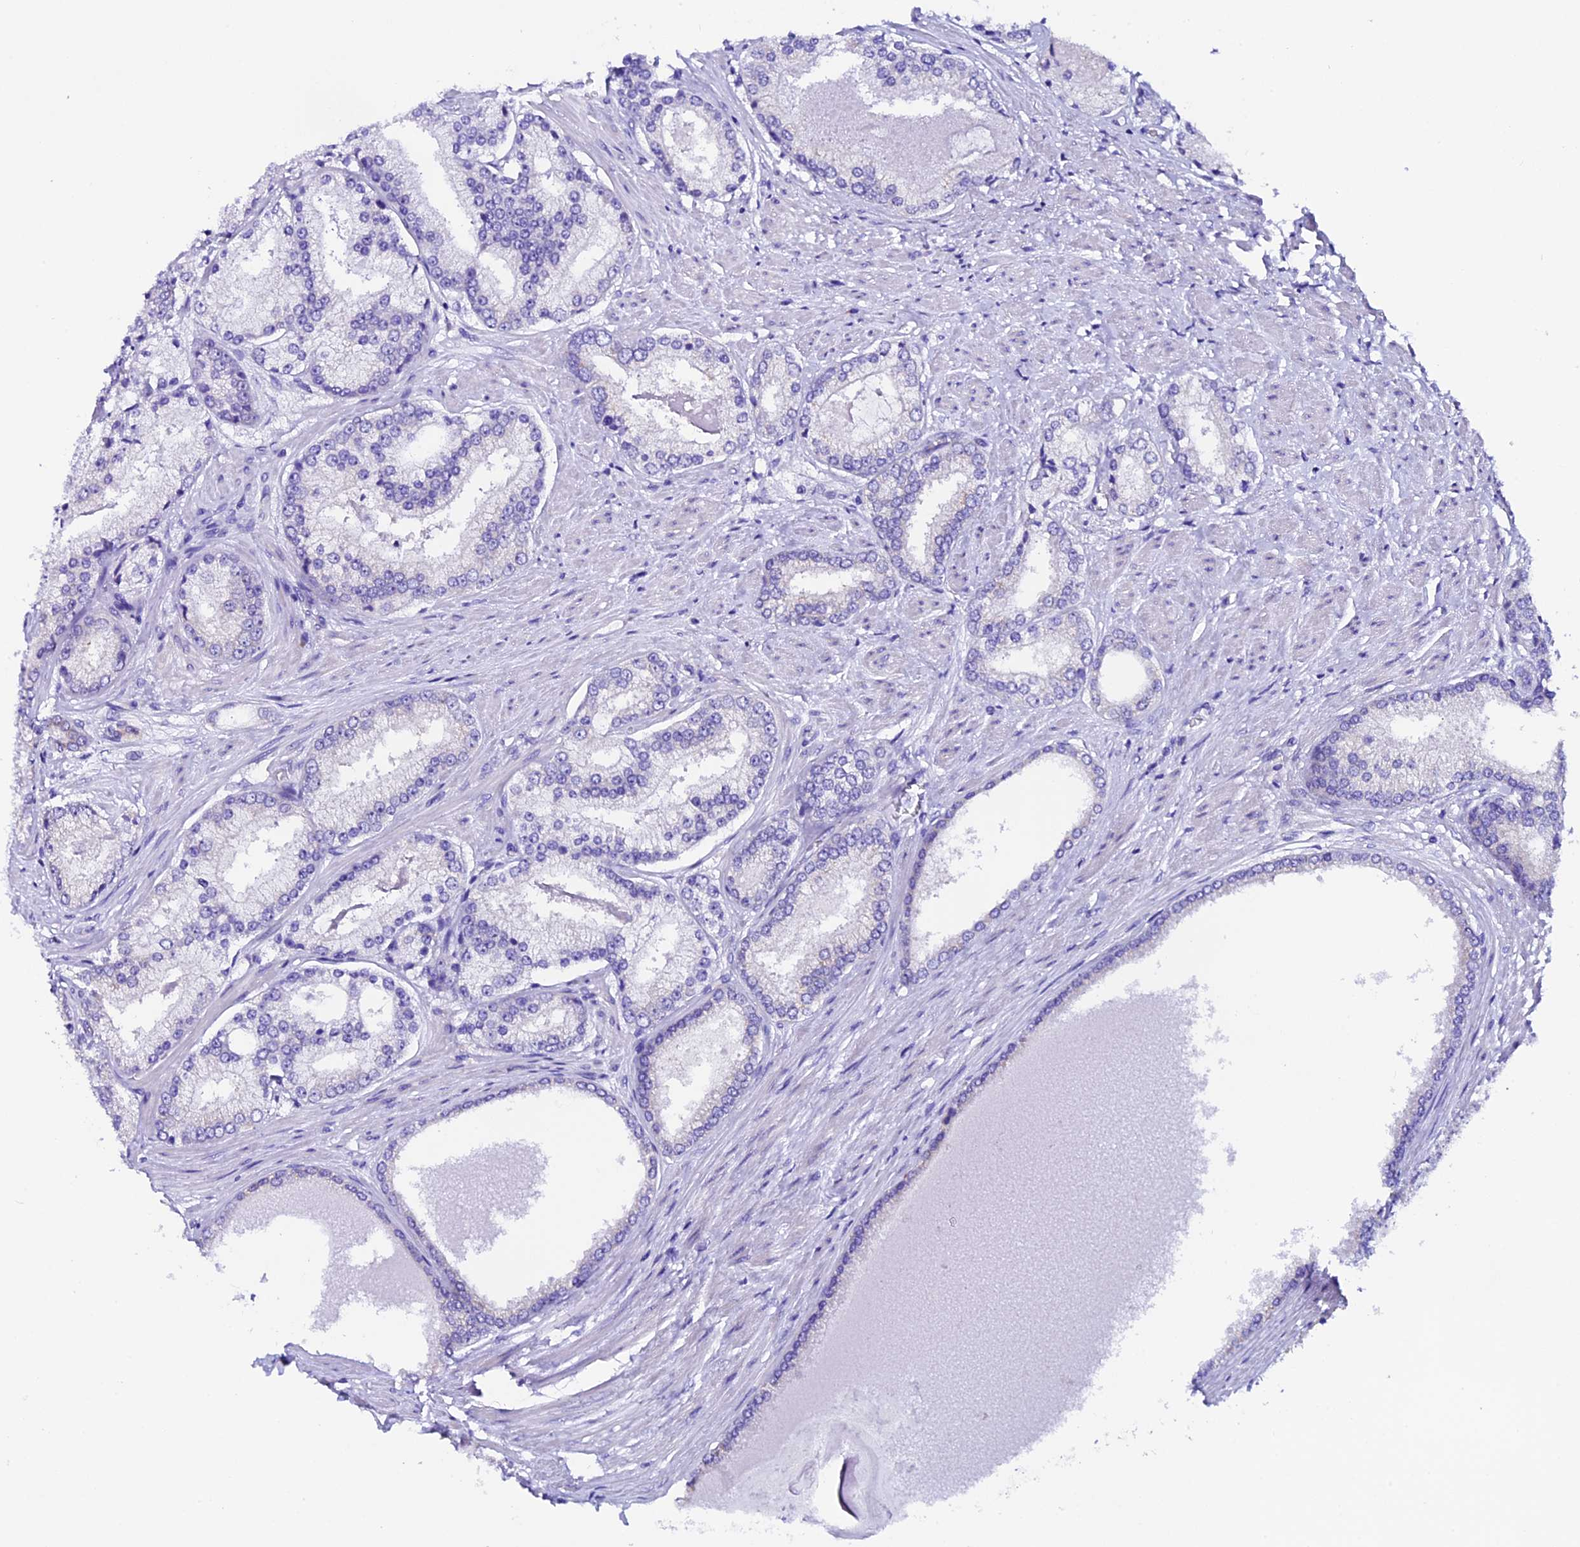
{"staining": {"intensity": "negative", "quantity": "none", "location": "none"}, "tissue": "prostate cancer", "cell_type": "Tumor cells", "image_type": "cancer", "snomed": [{"axis": "morphology", "description": "Adenocarcinoma, Low grade"}, {"axis": "topography", "description": "Prostate"}], "caption": "An immunohistochemistry micrograph of prostate cancer is shown. There is no staining in tumor cells of prostate cancer.", "gene": "COMTD1", "patient": {"sex": "male", "age": 68}}